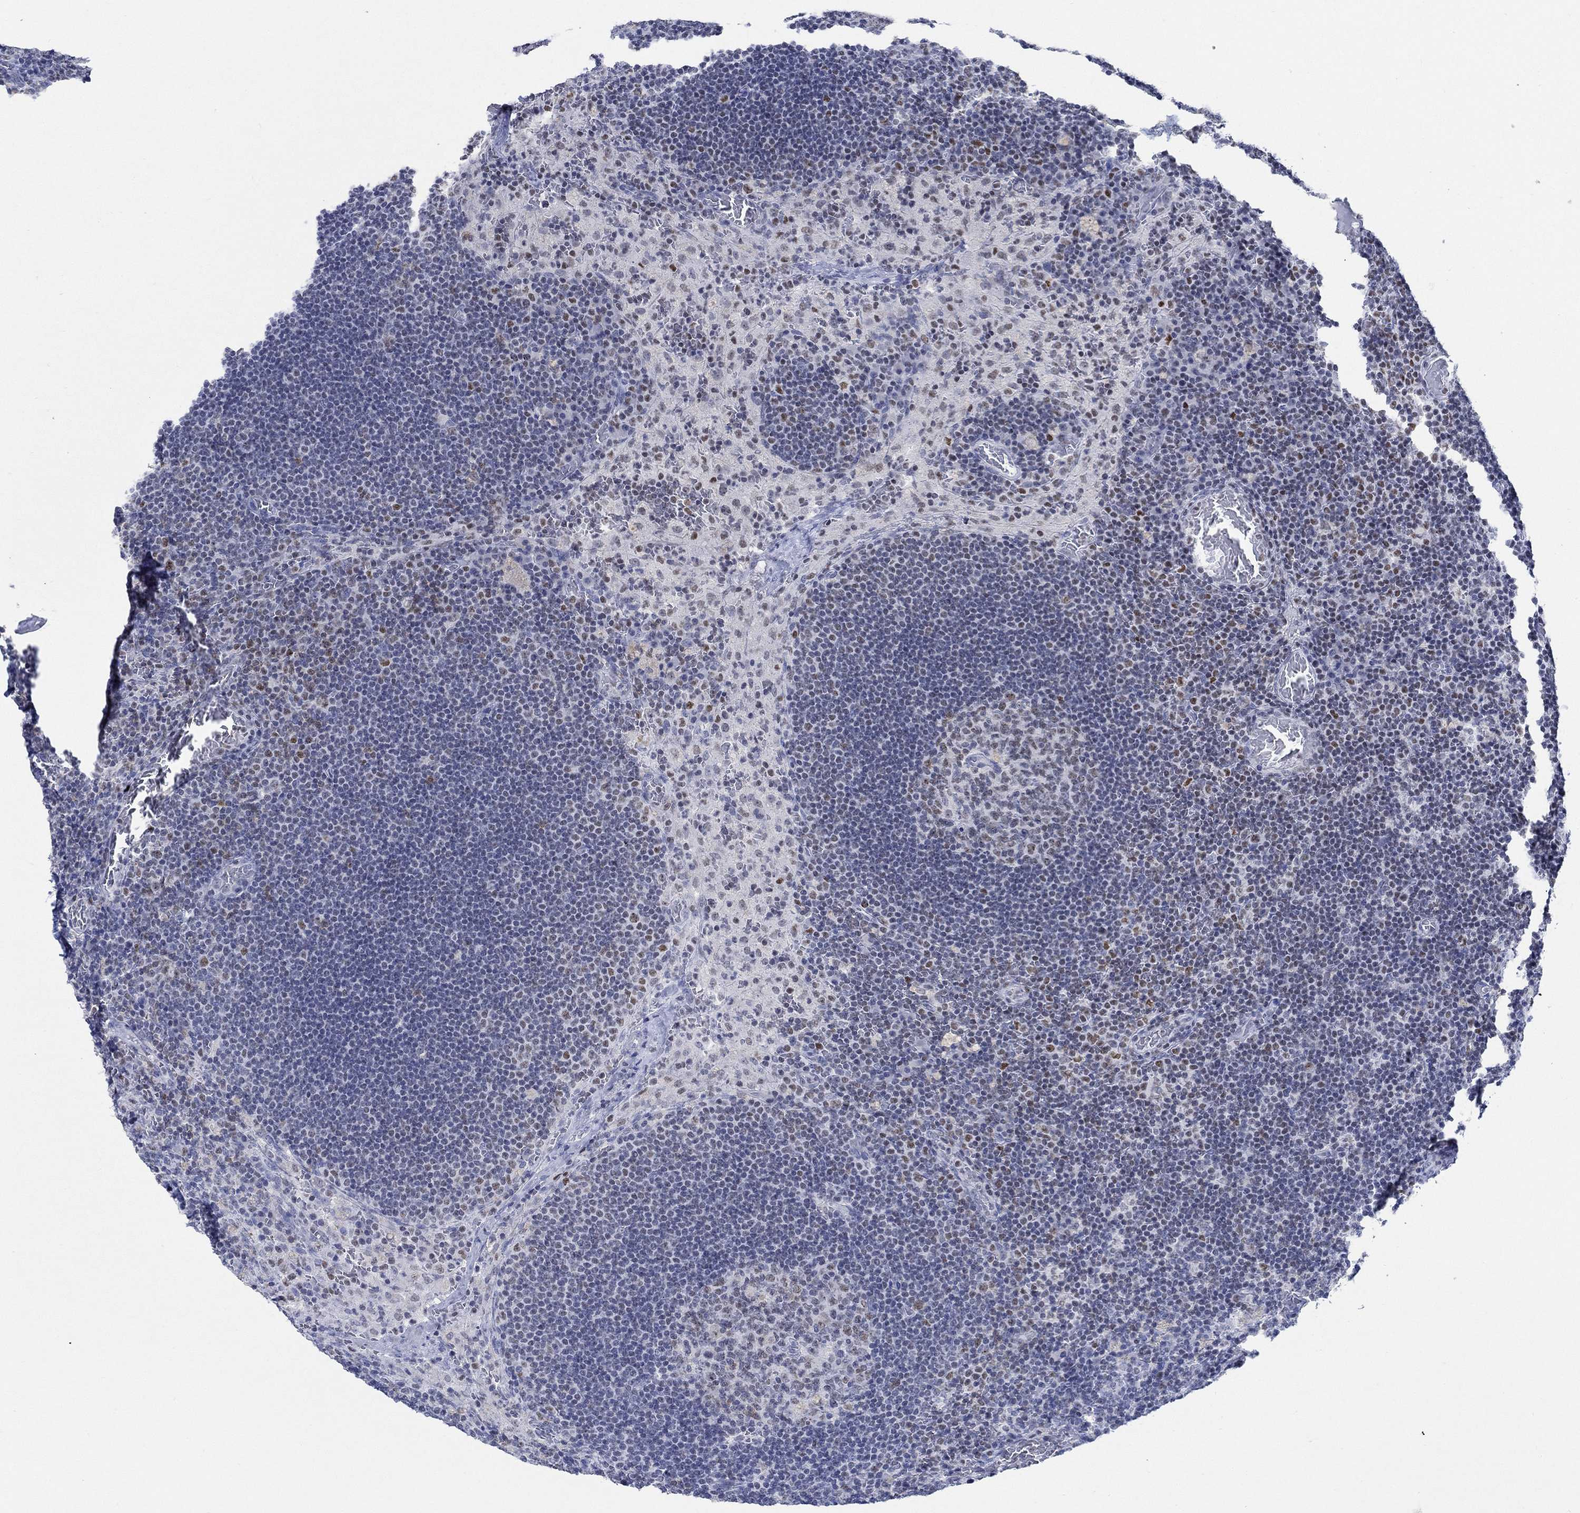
{"staining": {"intensity": "moderate", "quantity": "<25%", "location": "nuclear"}, "tissue": "lymph node", "cell_type": "Germinal center cells", "image_type": "normal", "snomed": [{"axis": "morphology", "description": "Normal tissue, NOS"}, {"axis": "topography", "description": "Lymph node"}], "caption": "Protein expression analysis of unremarkable lymph node shows moderate nuclear positivity in approximately <25% of germinal center cells.", "gene": "PPP1R17", "patient": {"sex": "male", "age": 63}}